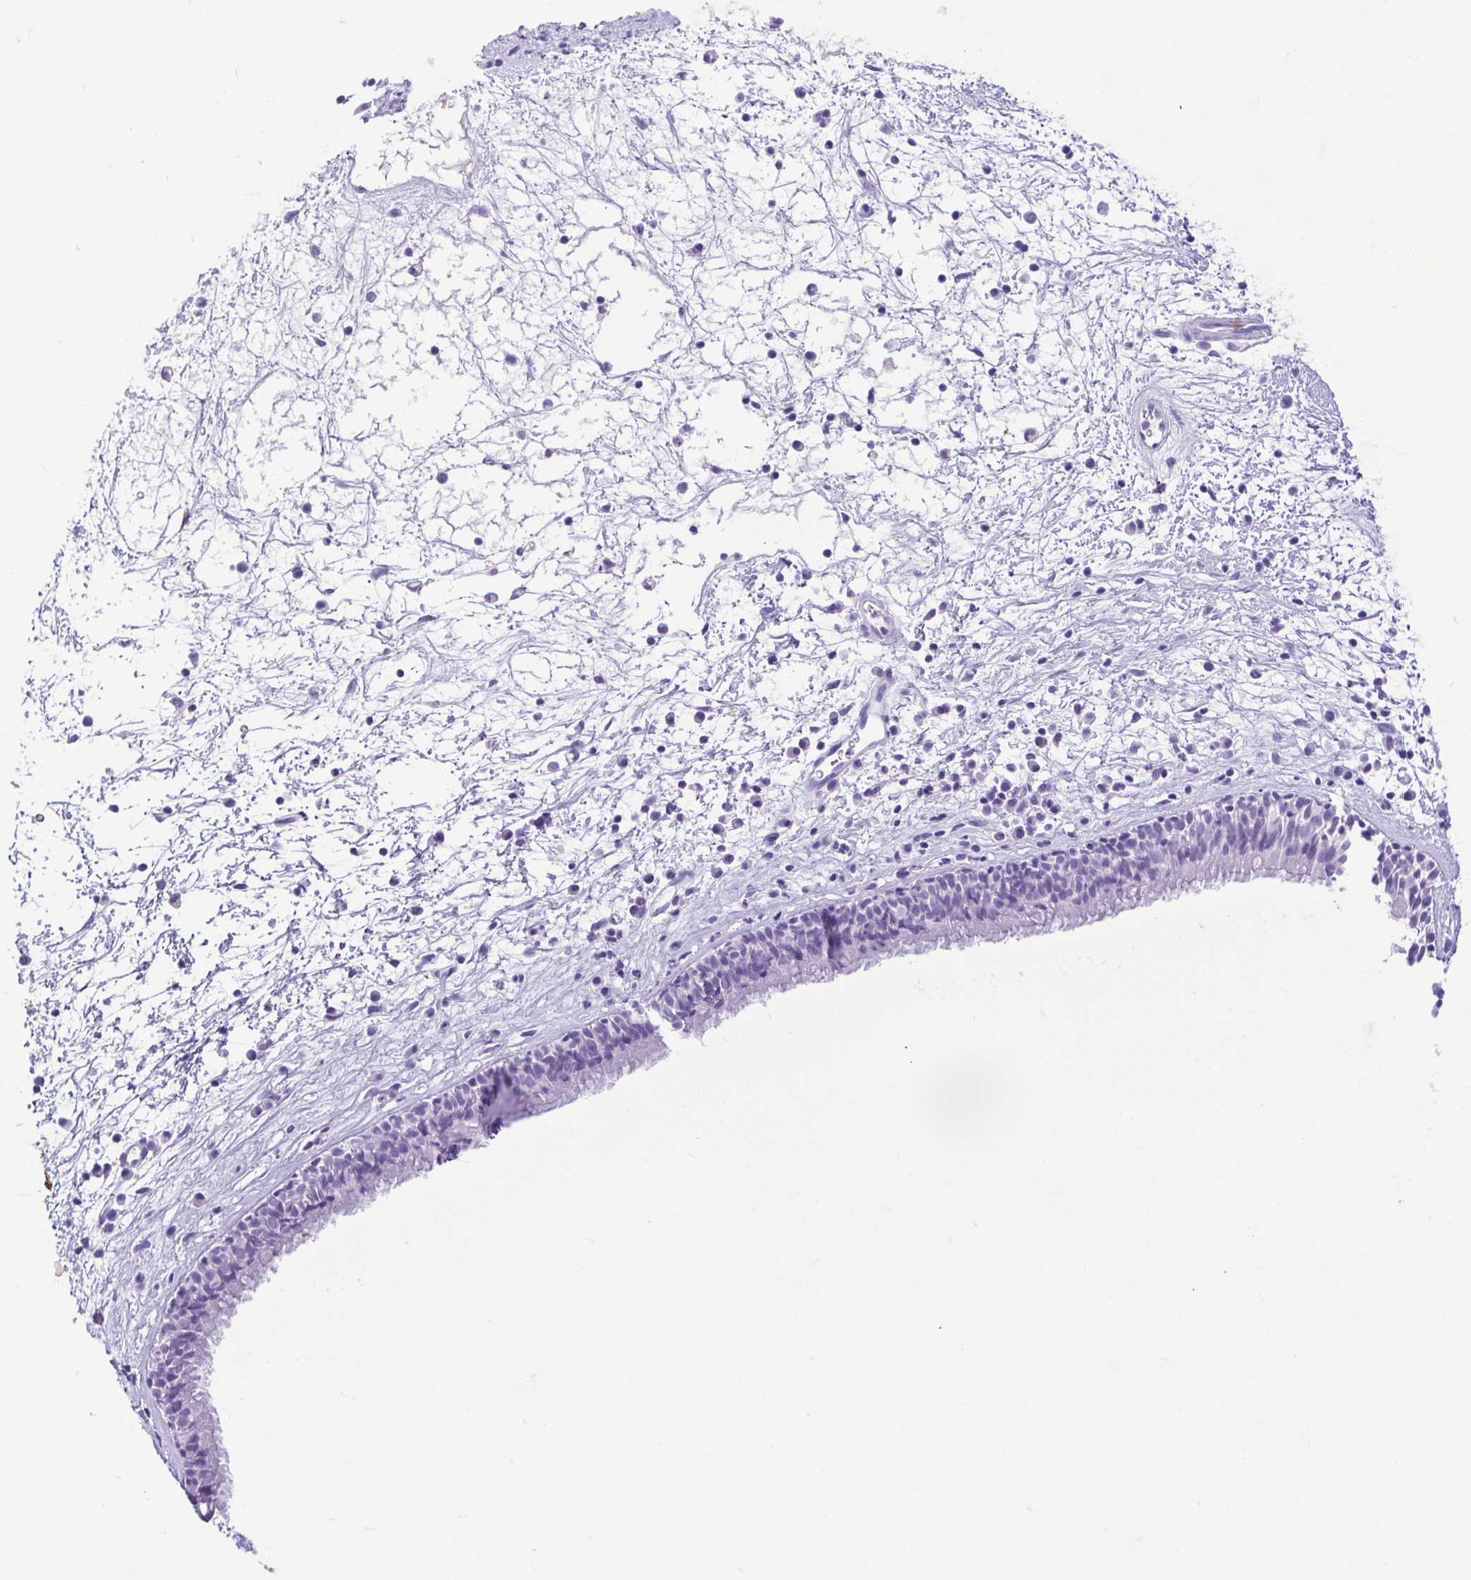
{"staining": {"intensity": "negative", "quantity": "none", "location": "none"}, "tissue": "nasopharynx", "cell_type": "Respiratory epithelial cells", "image_type": "normal", "snomed": [{"axis": "morphology", "description": "Normal tissue, NOS"}, {"axis": "topography", "description": "Nasopharynx"}], "caption": "Image shows no protein positivity in respiratory epithelial cells of unremarkable nasopharynx.", "gene": "CDSN", "patient": {"sex": "male", "age": 24}}